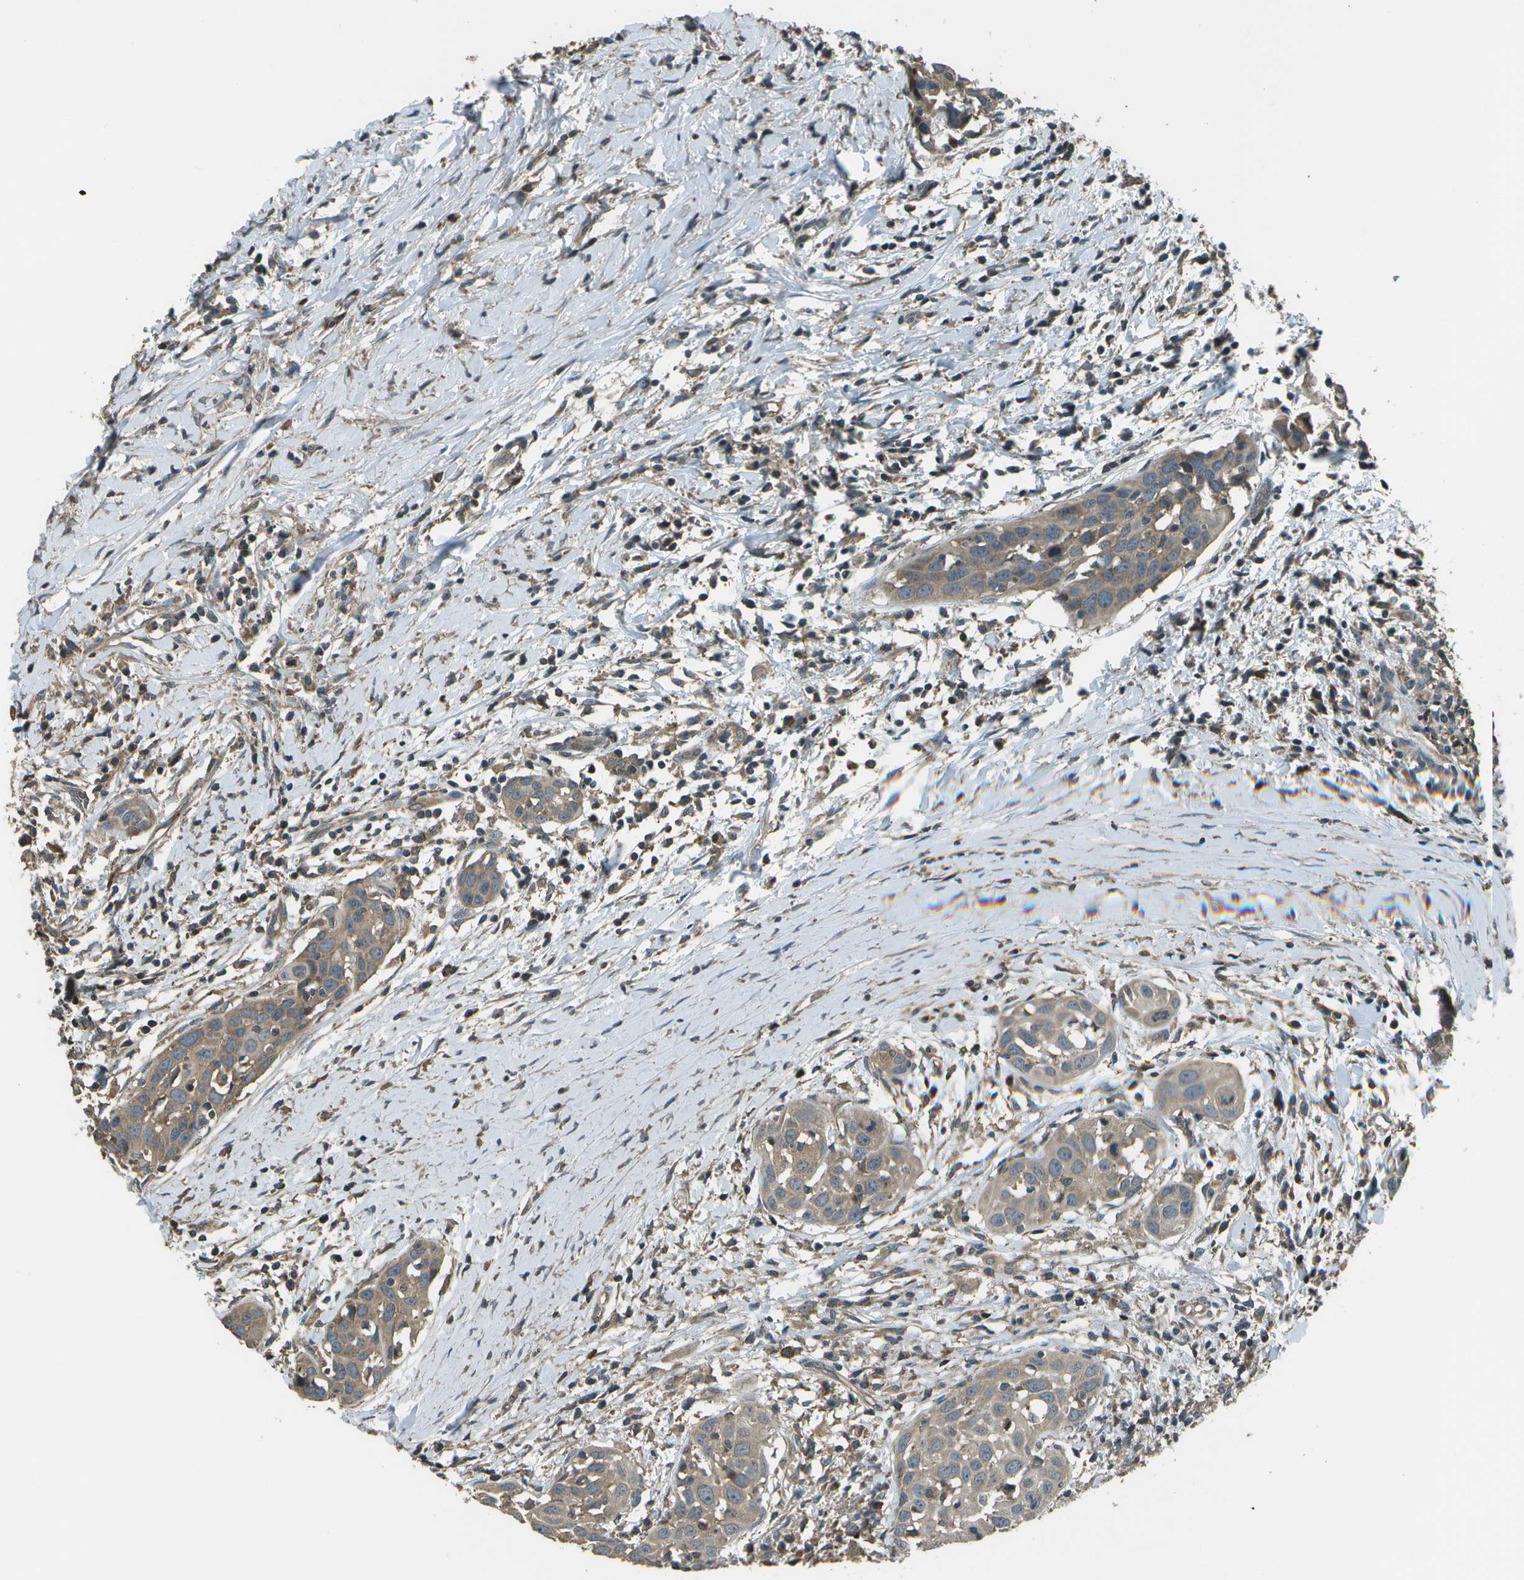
{"staining": {"intensity": "moderate", "quantity": ">75%", "location": "cytoplasmic/membranous"}, "tissue": "head and neck cancer", "cell_type": "Tumor cells", "image_type": "cancer", "snomed": [{"axis": "morphology", "description": "Squamous cell carcinoma, NOS"}, {"axis": "topography", "description": "Oral tissue"}, {"axis": "topography", "description": "Head-Neck"}], "caption": "High-power microscopy captured an immunohistochemistry photomicrograph of head and neck squamous cell carcinoma, revealing moderate cytoplasmic/membranous staining in about >75% of tumor cells. (DAB (3,3'-diaminobenzidine) IHC, brown staining for protein, blue staining for nuclei).", "gene": "PLPBP", "patient": {"sex": "female", "age": 50}}